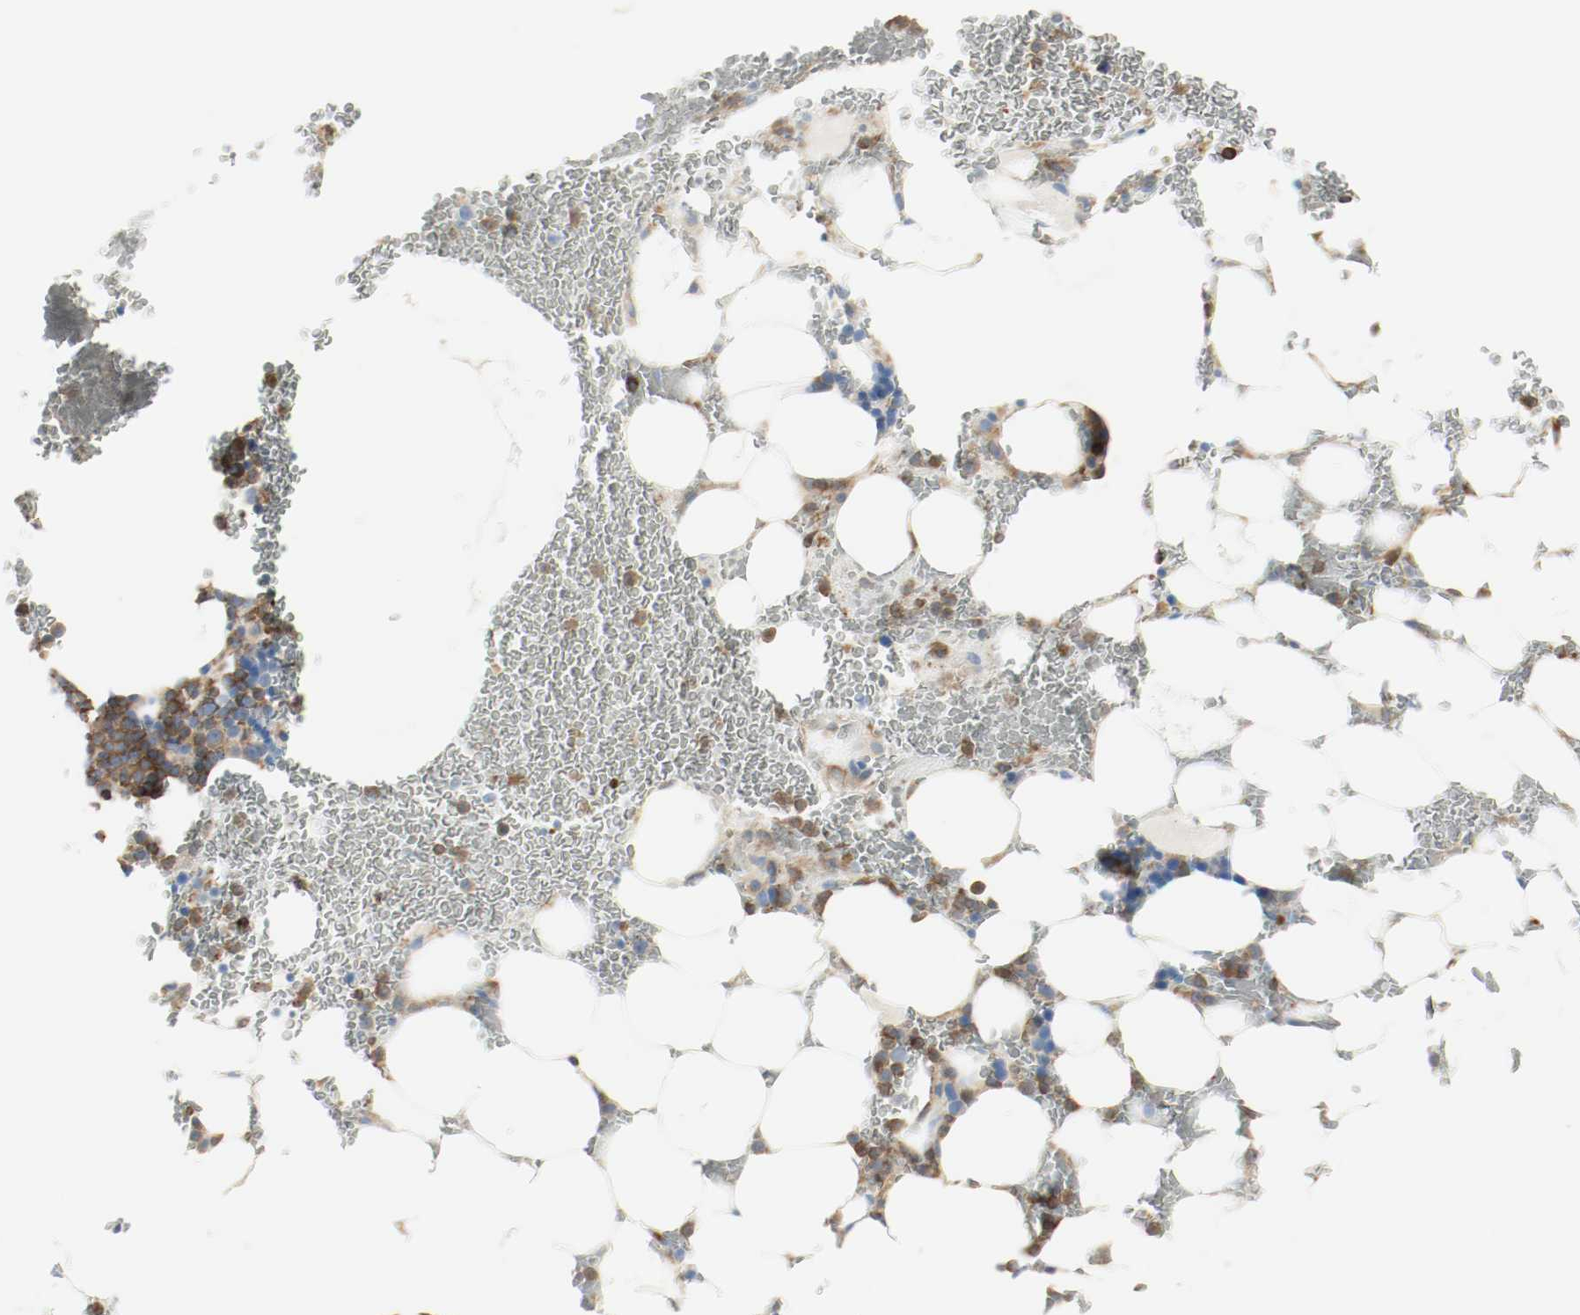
{"staining": {"intensity": "moderate", "quantity": "25%-75%", "location": "cytoplasmic/membranous,nuclear"}, "tissue": "bone marrow", "cell_type": "Hematopoietic cells", "image_type": "normal", "snomed": [{"axis": "morphology", "description": "Normal tissue, NOS"}, {"axis": "topography", "description": "Bone marrow"}], "caption": "IHC of benign bone marrow reveals medium levels of moderate cytoplasmic/membranous,nuclear positivity in approximately 25%-75% of hematopoietic cells.", "gene": "ARPC1B", "patient": {"sex": "female", "age": 73}}